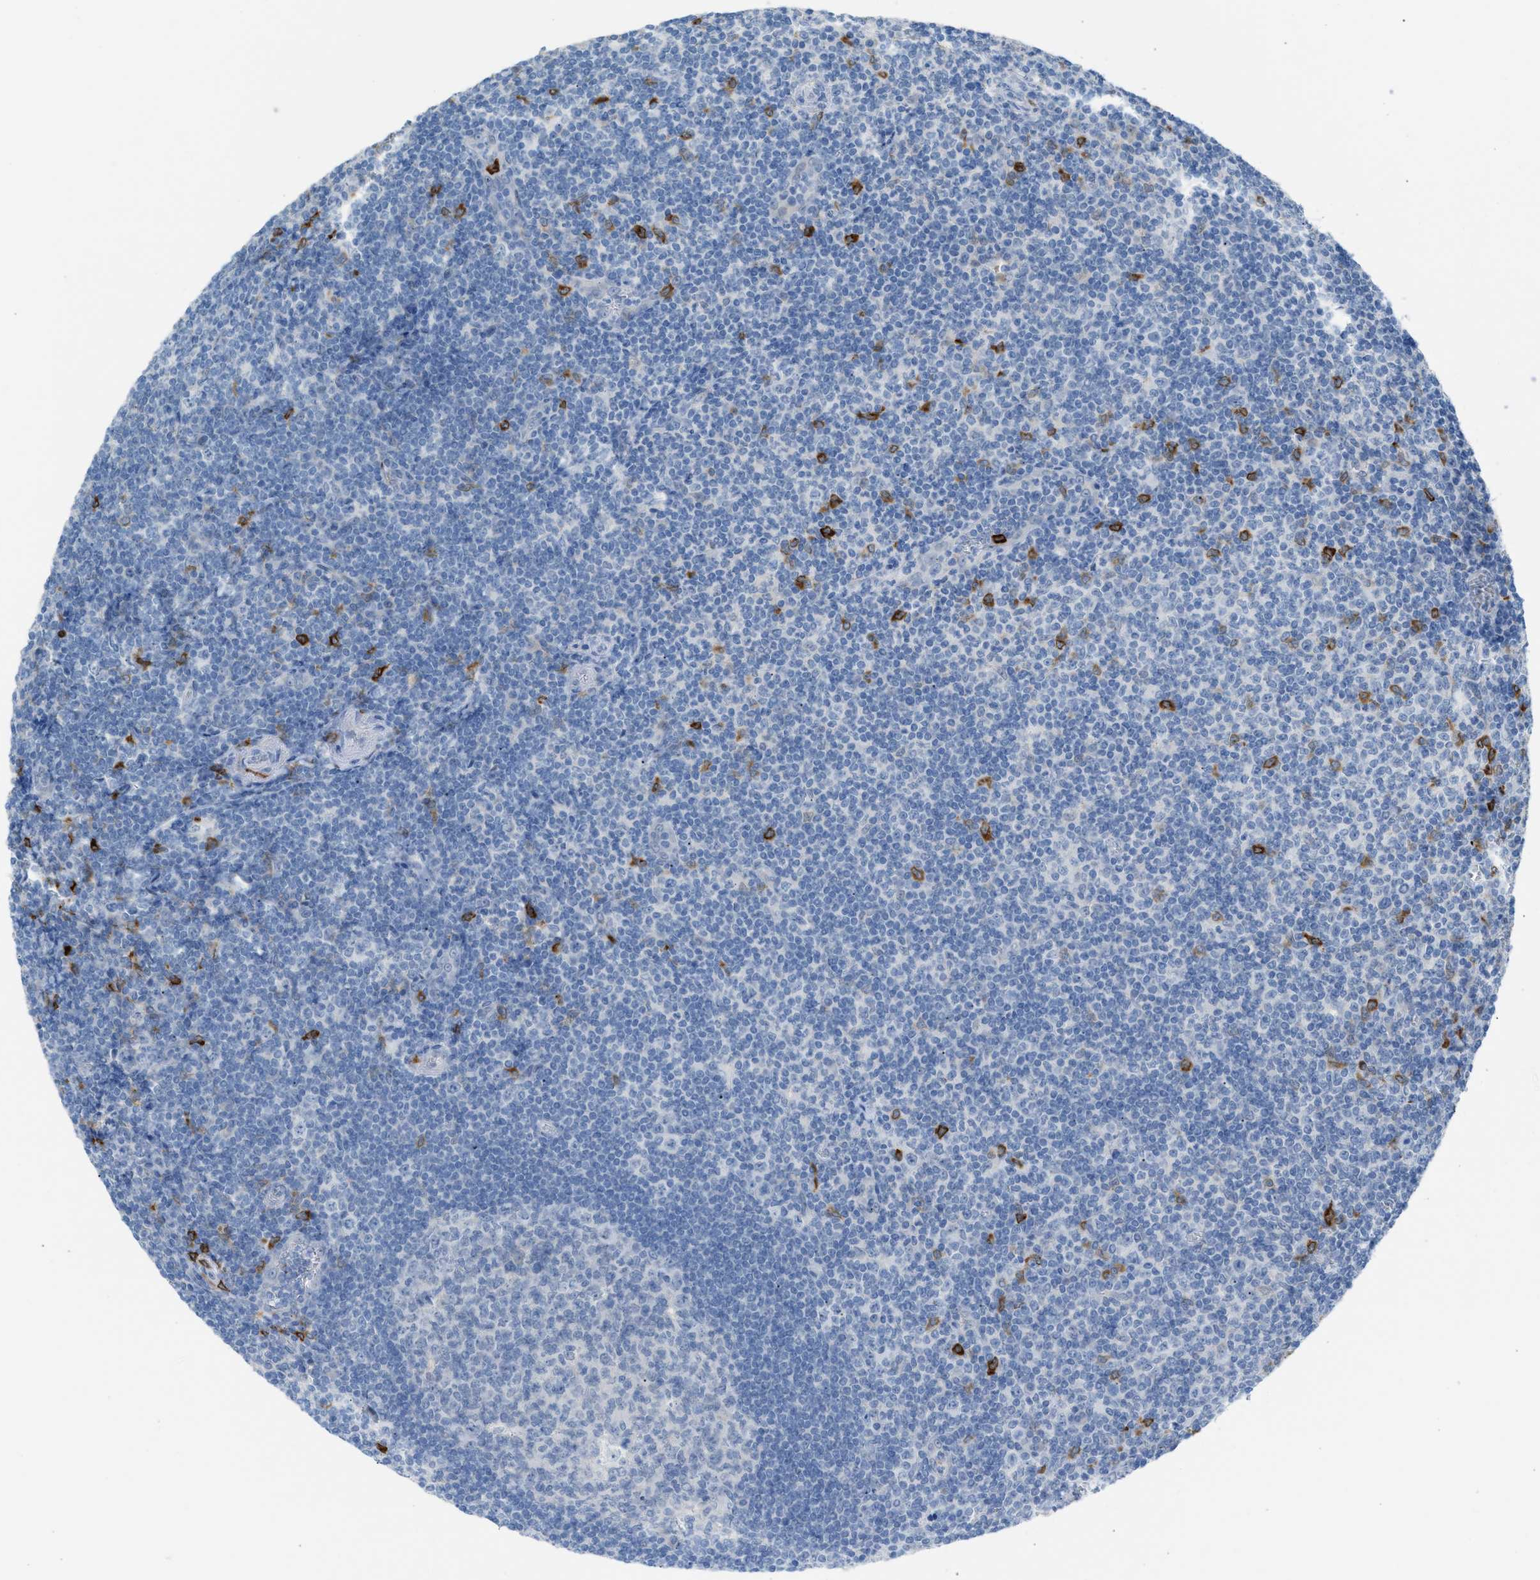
{"staining": {"intensity": "negative", "quantity": "none", "location": "none"}, "tissue": "tonsil", "cell_type": "Germinal center cells", "image_type": "normal", "snomed": [{"axis": "morphology", "description": "Normal tissue, NOS"}, {"axis": "topography", "description": "Tonsil"}], "caption": "Micrograph shows no protein expression in germinal center cells of unremarkable tonsil. (DAB (3,3'-diaminobenzidine) immunohistochemistry (IHC) with hematoxylin counter stain).", "gene": "CLEC10A", "patient": {"sex": "male", "age": 37}}